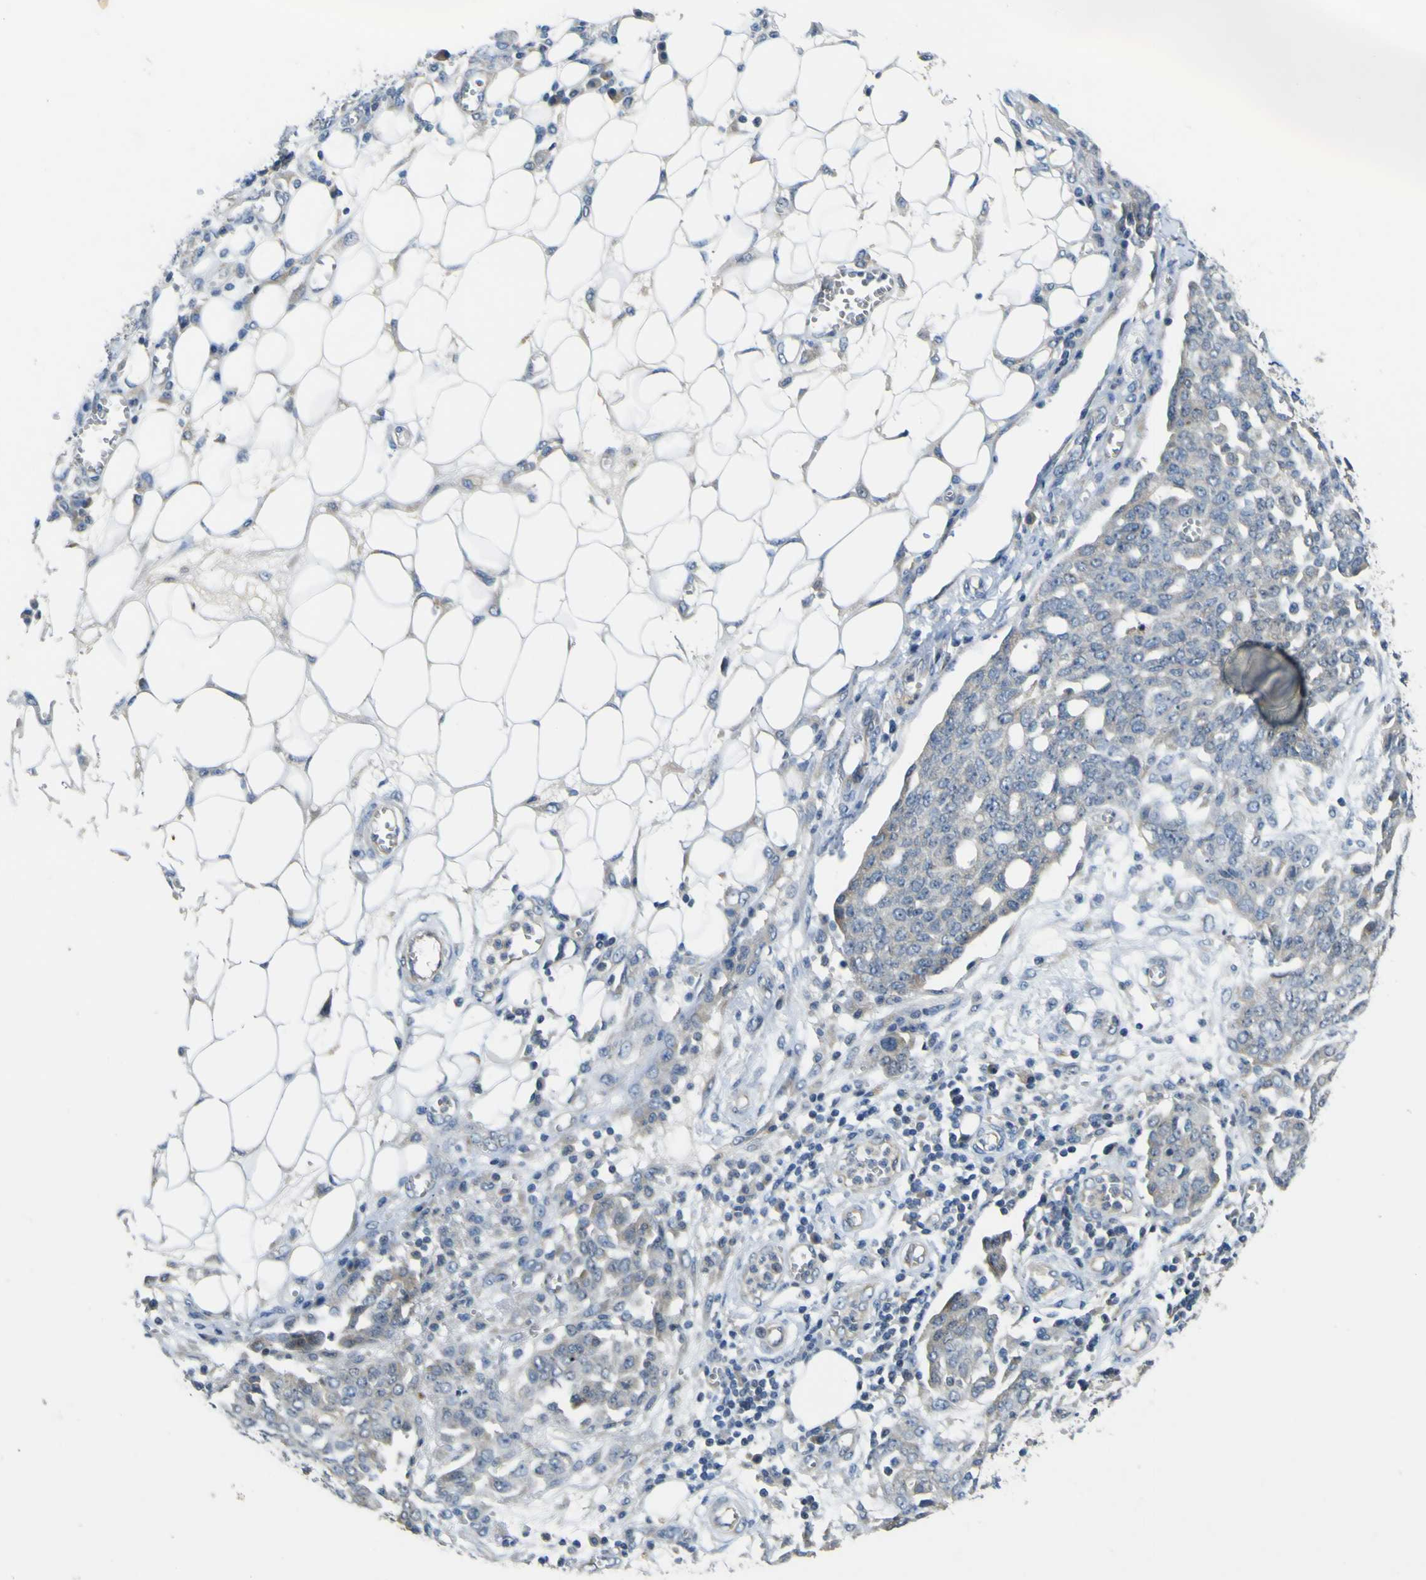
{"staining": {"intensity": "weak", "quantity": "<25%", "location": "cytoplasmic/membranous"}, "tissue": "ovarian cancer", "cell_type": "Tumor cells", "image_type": "cancer", "snomed": [{"axis": "morphology", "description": "Cystadenocarcinoma, serous, NOS"}, {"axis": "topography", "description": "Soft tissue"}, {"axis": "topography", "description": "Ovary"}], "caption": "Immunohistochemistry image of human serous cystadenocarcinoma (ovarian) stained for a protein (brown), which exhibits no staining in tumor cells.", "gene": "LDLR", "patient": {"sex": "female", "age": 57}}